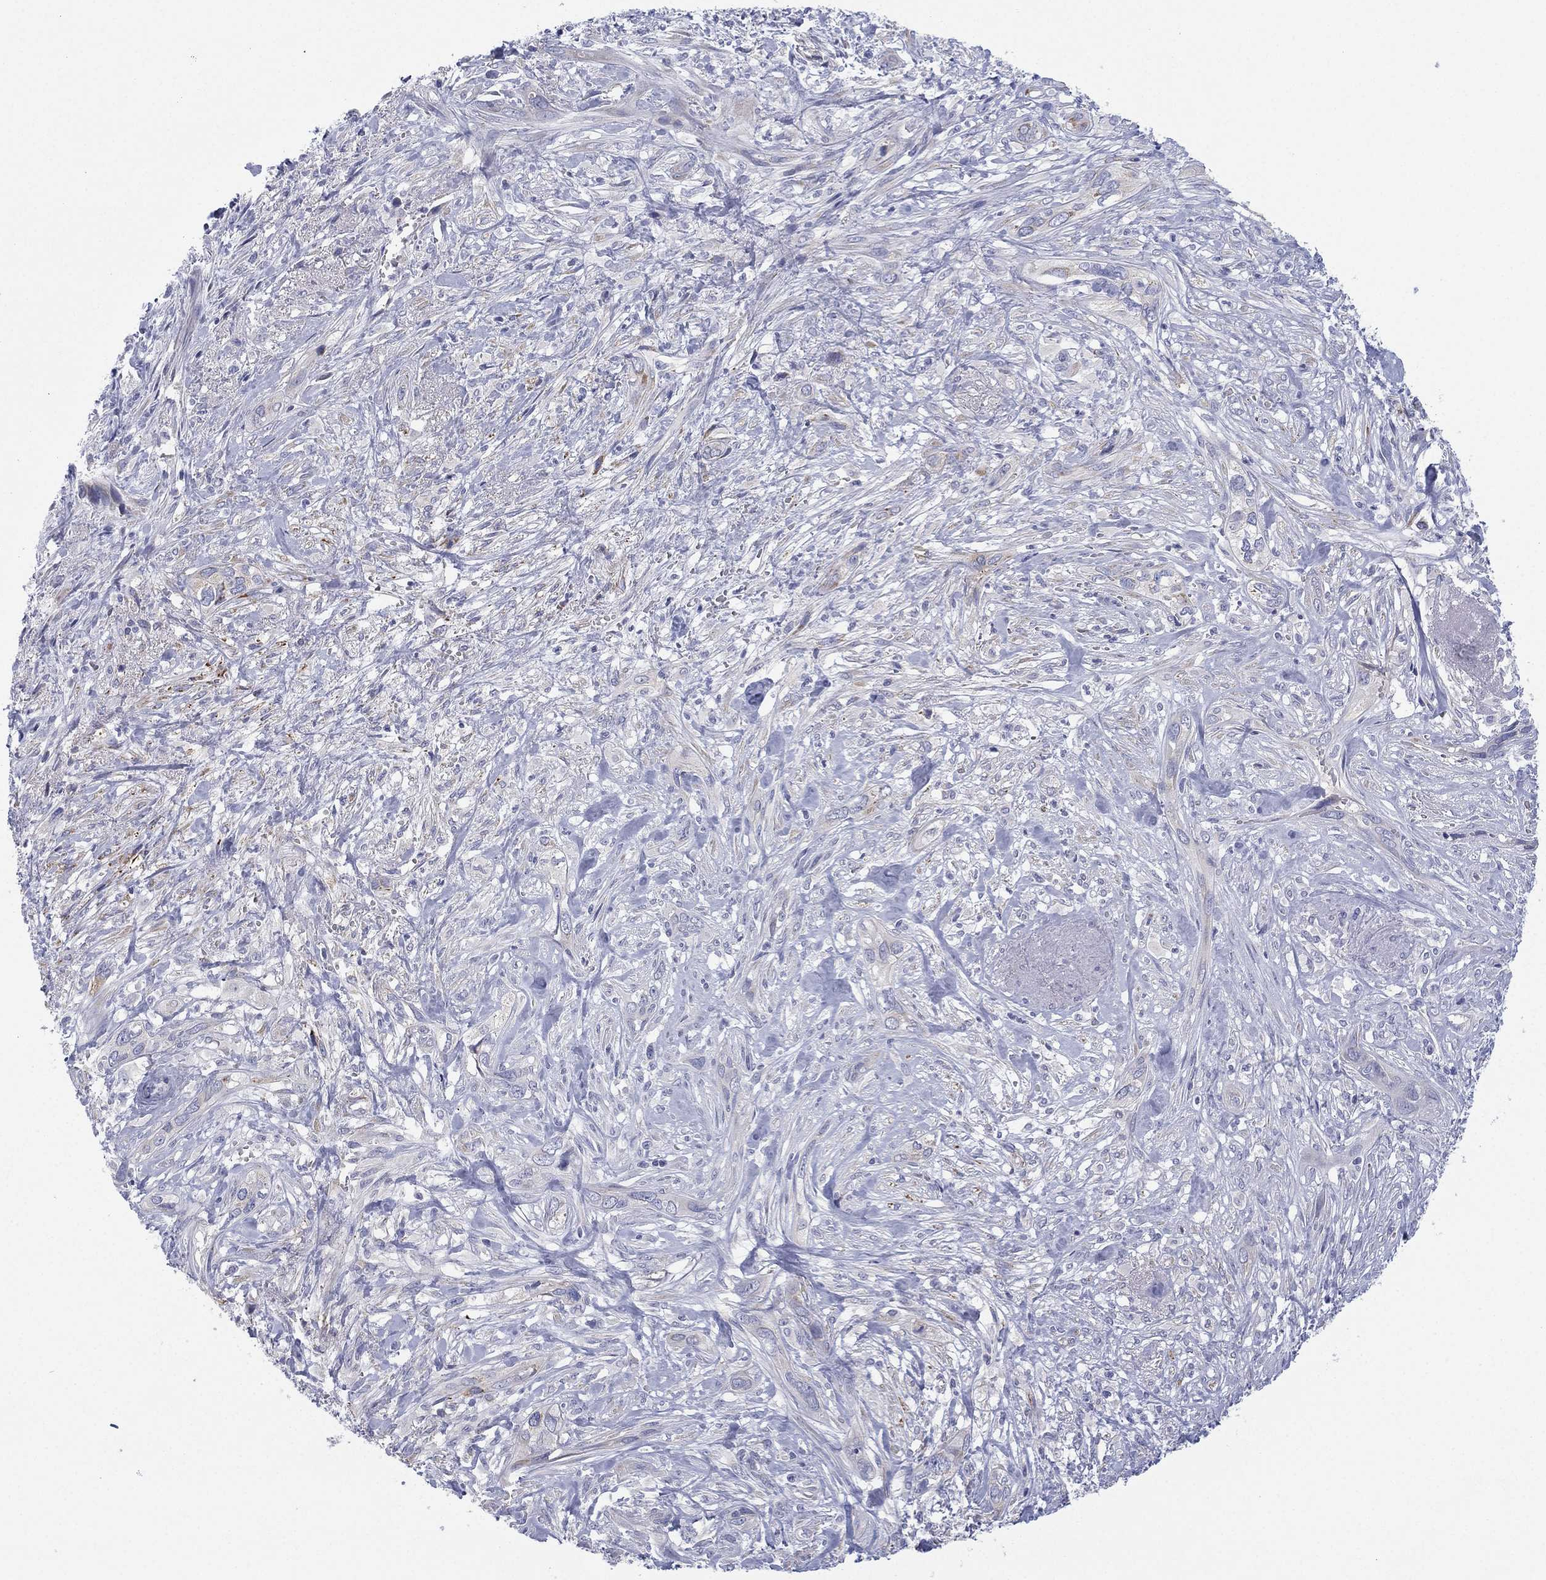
{"staining": {"intensity": "negative", "quantity": "none", "location": "none"}, "tissue": "cervical cancer", "cell_type": "Tumor cells", "image_type": "cancer", "snomed": [{"axis": "morphology", "description": "Squamous cell carcinoma, NOS"}, {"axis": "topography", "description": "Cervix"}], "caption": "A high-resolution photomicrograph shows immunohistochemistry (IHC) staining of squamous cell carcinoma (cervical), which exhibits no significant expression in tumor cells. (Brightfield microscopy of DAB immunohistochemistry (IHC) at high magnification).", "gene": "CYP2D6", "patient": {"sex": "female", "age": 57}}